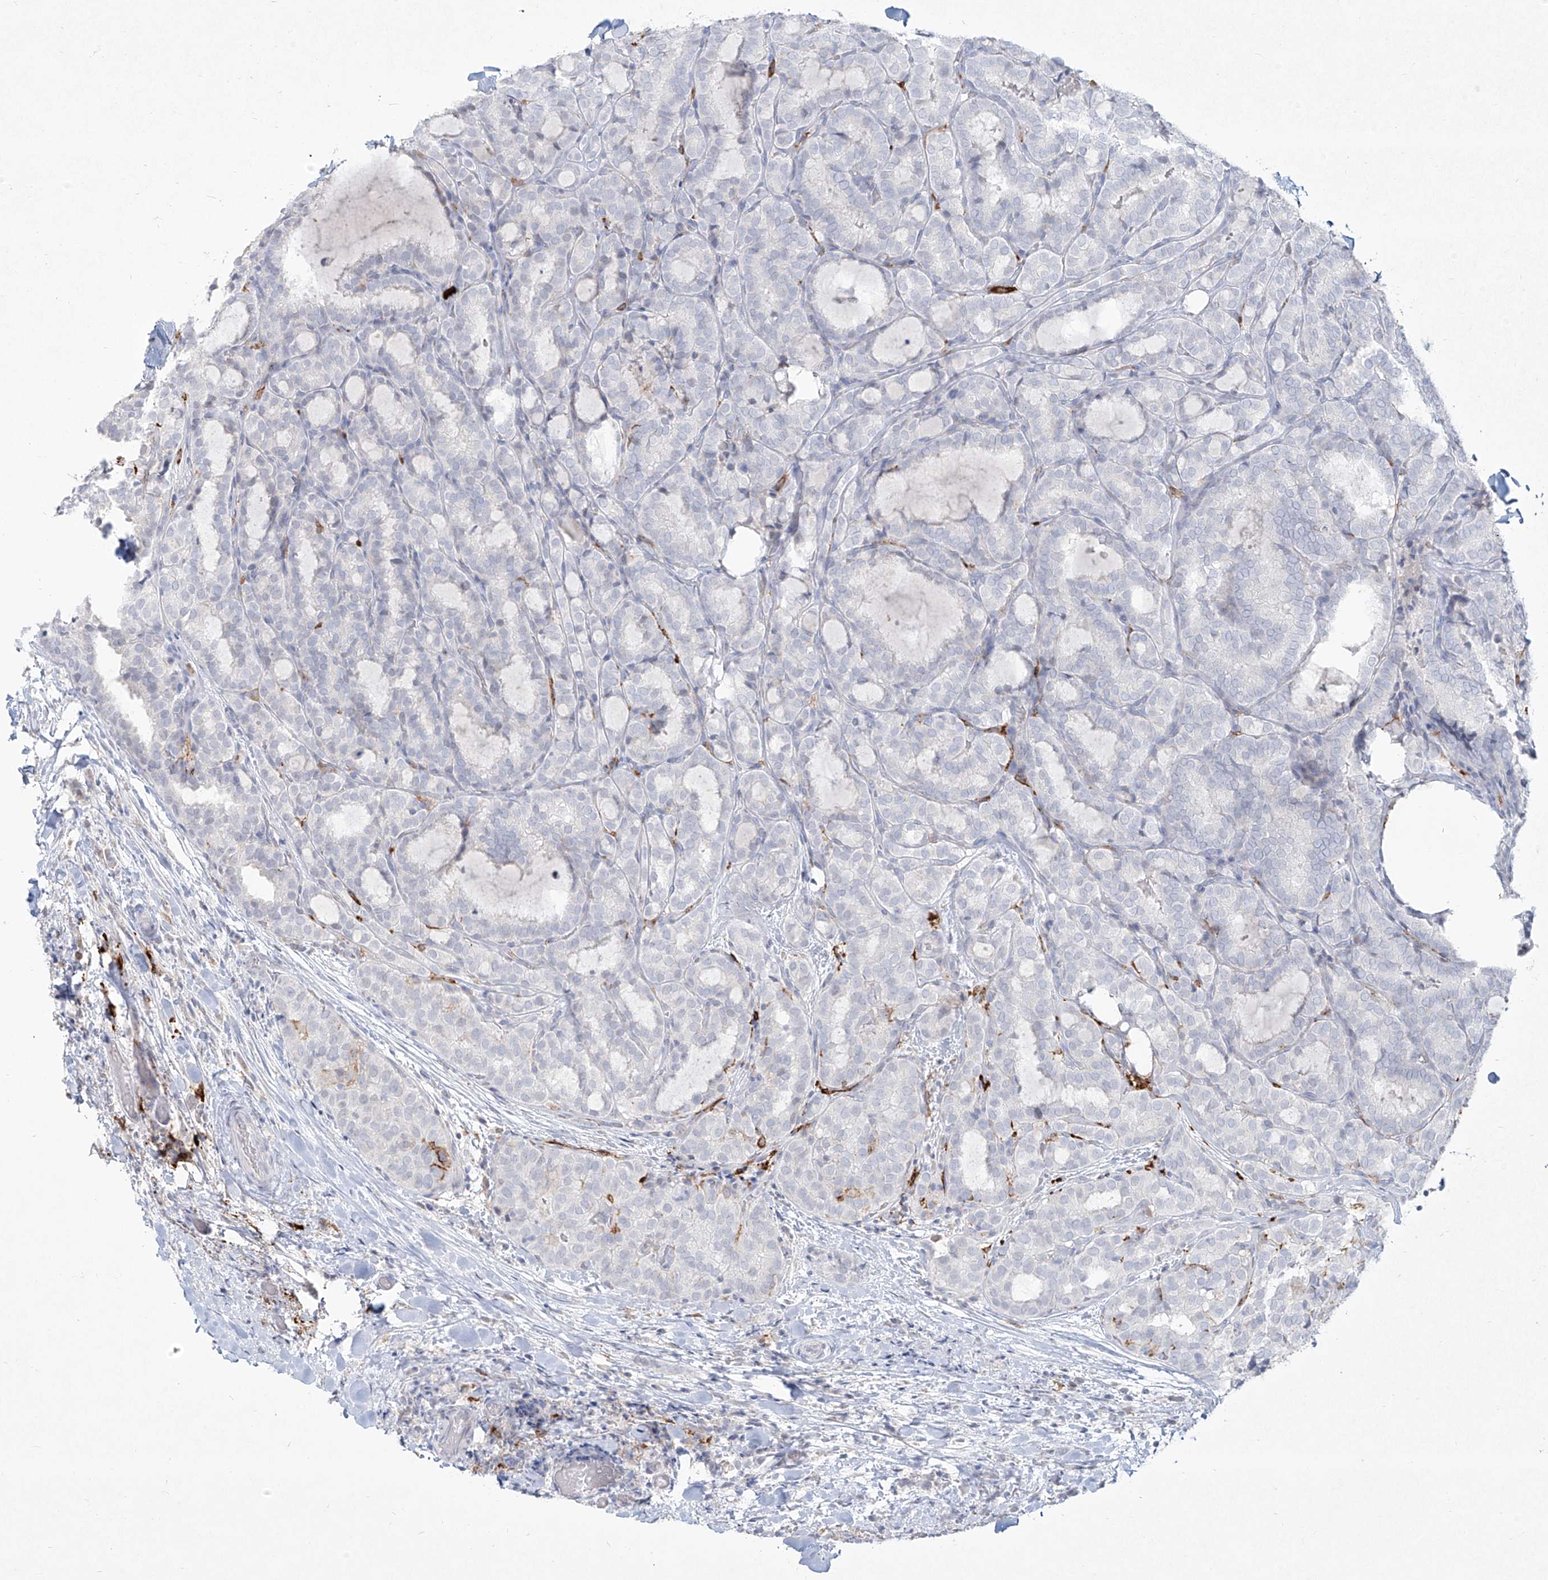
{"staining": {"intensity": "negative", "quantity": "none", "location": "none"}, "tissue": "thyroid cancer", "cell_type": "Tumor cells", "image_type": "cancer", "snomed": [{"axis": "morphology", "description": "Normal tissue, NOS"}, {"axis": "morphology", "description": "Papillary adenocarcinoma, NOS"}, {"axis": "topography", "description": "Thyroid gland"}], "caption": "Tumor cells are negative for protein expression in human papillary adenocarcinoma (thyroid).", "gene": "CD209", "patient": {"sex": "female", "age": 30}}